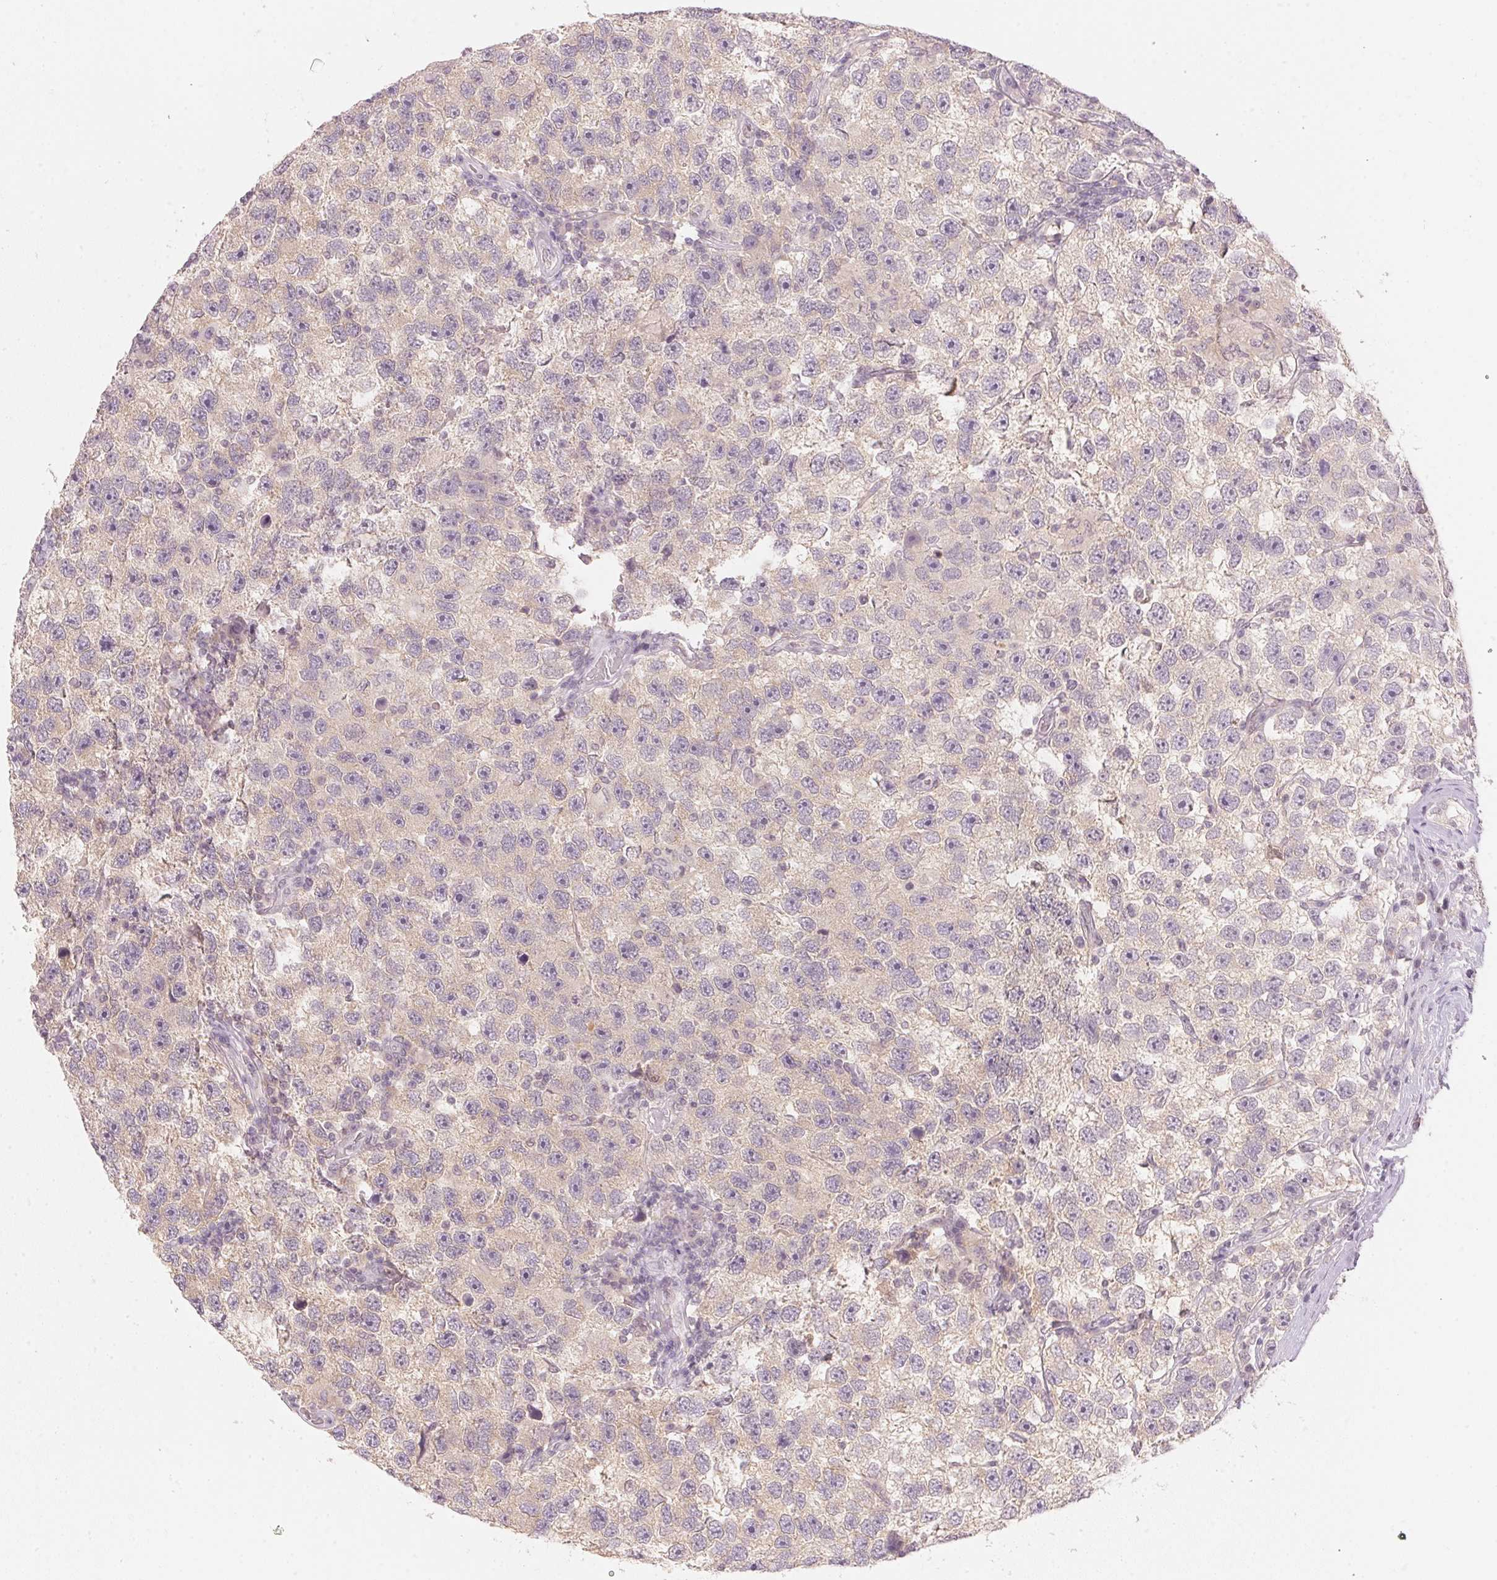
{"staining": {"intensity": "negative", "quantity": "none", "location": "none"}, "tissue": "testis cancer", "cell_type": "Tumor cells", "image_type": "cancer", "snomed": [{"axis": "morphology", "description": "Seminoma, NOS"}, {"axis": "topography", "description": "Testis"}], "caption": "This is an IHC image of testis cancer (seminoma). There is no expression in tumor cells.", "gene": "KPRP", "patient": {"sex": "male", "age": 26}}